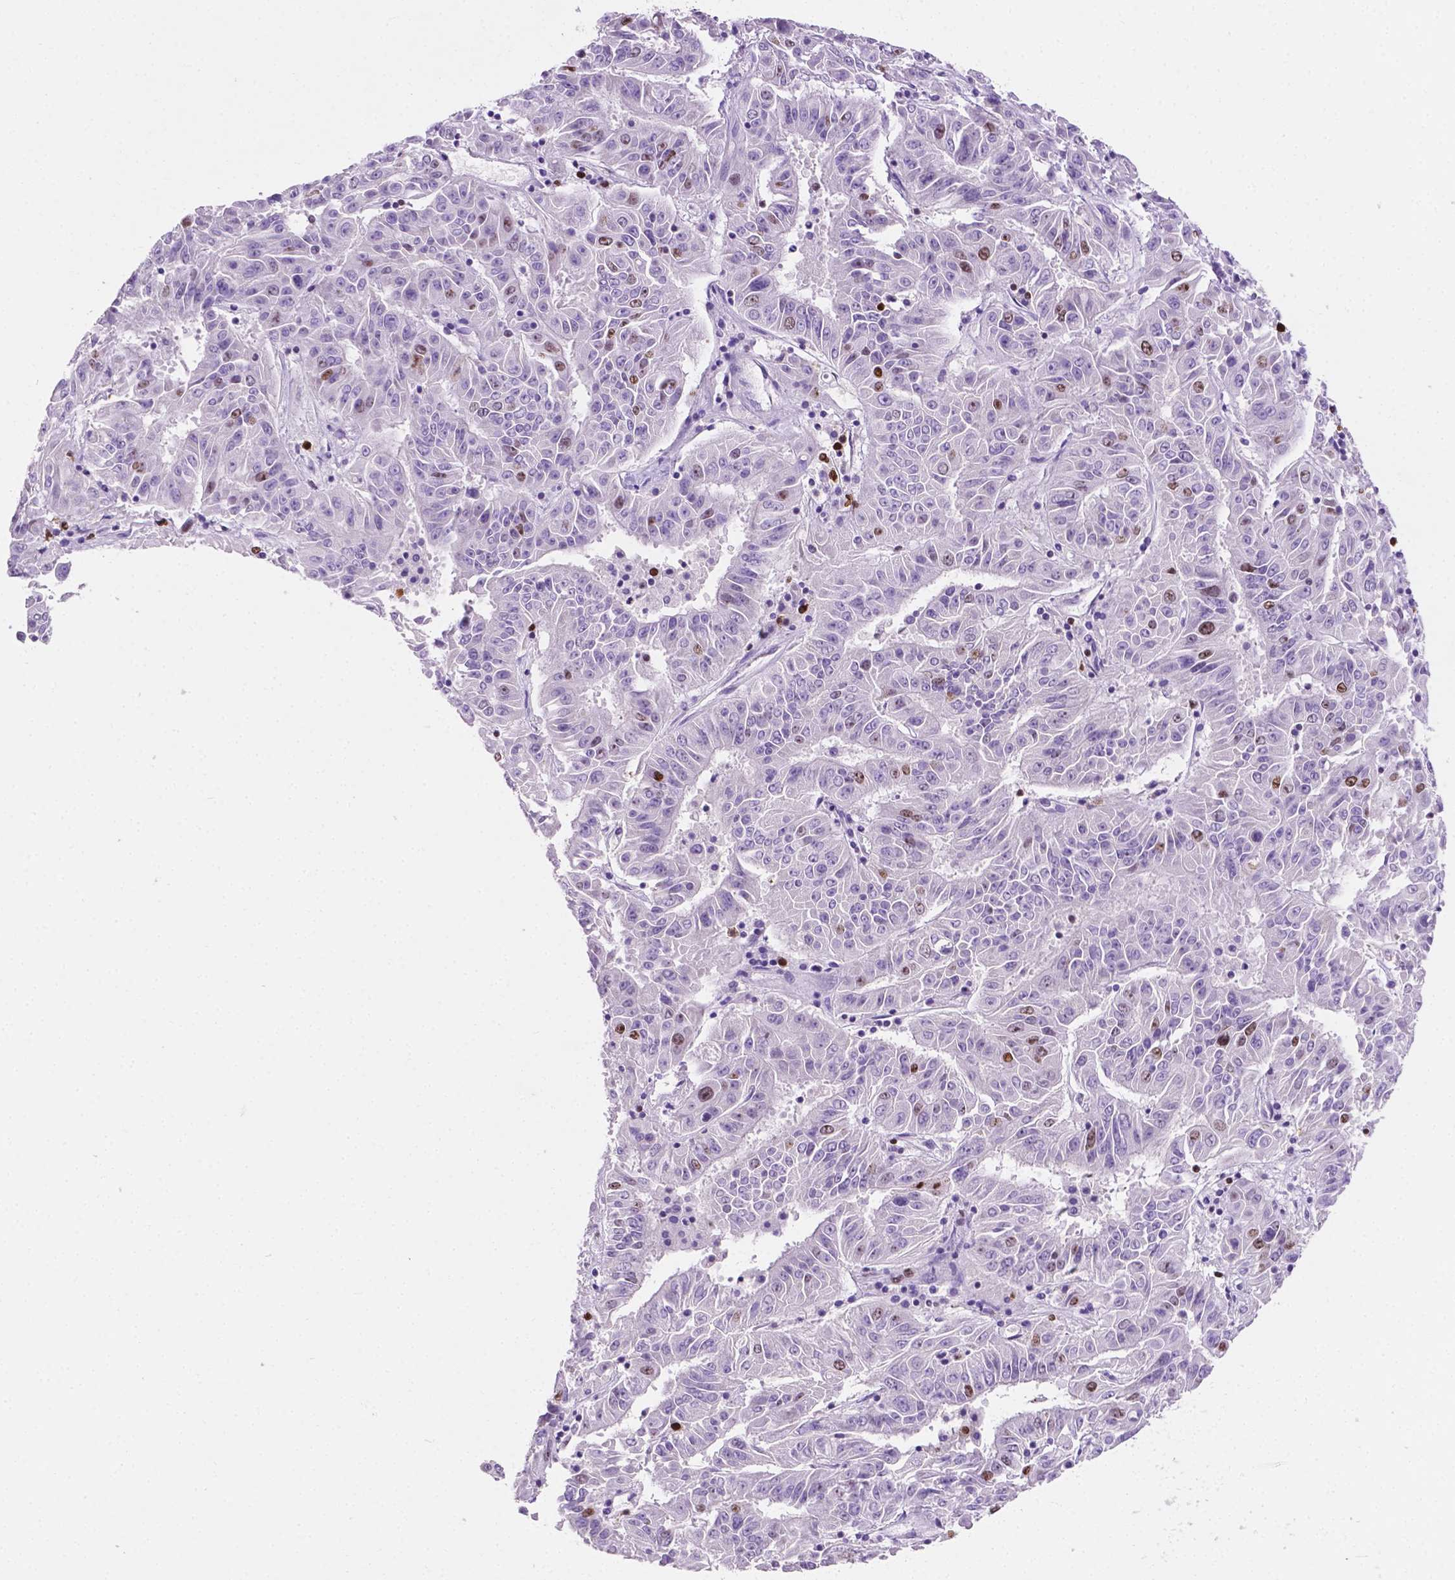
{"staining": {"intensity": "moderate", "quantity": "<25%", "location": "nuclear"}, "tissue": "pancreatic cancer", "cell_type": "Tumor cells", "image_type": "cancer", "snomed": [{"axis": "morphology", "description": "Adenocarcinoma, NOS"}, {"axis": "topography", "description": "Pancreas"}], "caption": "There is low levels of moderate nuclear positivity in tumor cells of pancreatic cancer (adenocarcinoma), as demonstrated by immunohistochemical staining (brown color).", "gene": "SIAH2", "patient": {"sex": "male", "age": 63}}